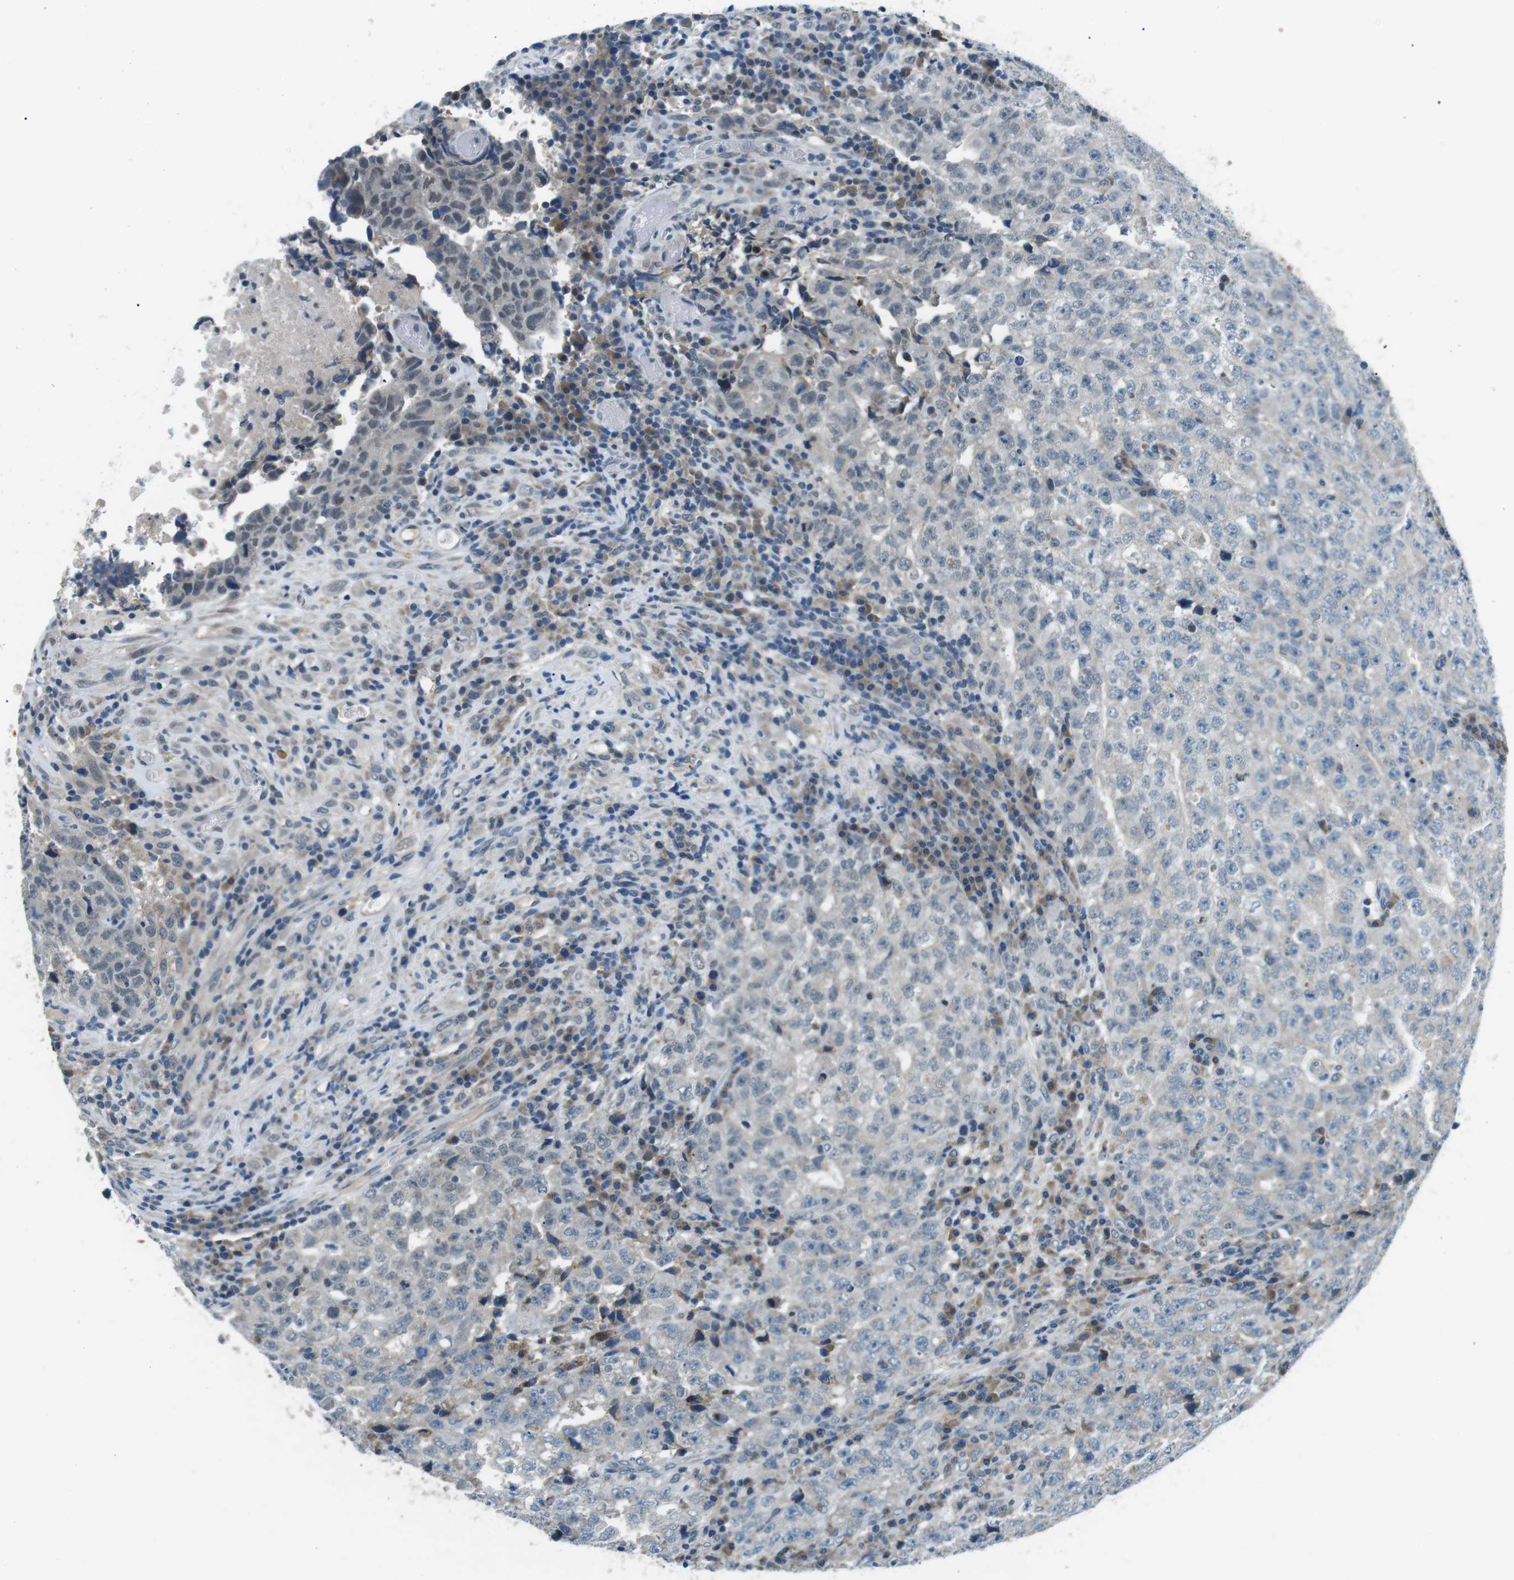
{"staining": {"intensity": "negative", "quantity": "none", "location": "none"}, "tissue": "testis cancer", "cell_type": "Tumor cells", "image_type": "cancer", "snomed": [{"axis": "morphology", "description": "Necrosis, NOS"}, {"axis": "morphology", "description": "Carcinoma, Embryonal, NOS"}, {"axis": "topography", "description": "Testis"}], "caption": "Immunohistochemical staining of testis cancer (embryonal carcinoma) displays no significant positivity in tumor cells. (DAB immunohistochemistry visualized using brightfield microscopy, high magnification).", "gene": "FAM3B", "patient": {"sex": "male", "age": 19}}